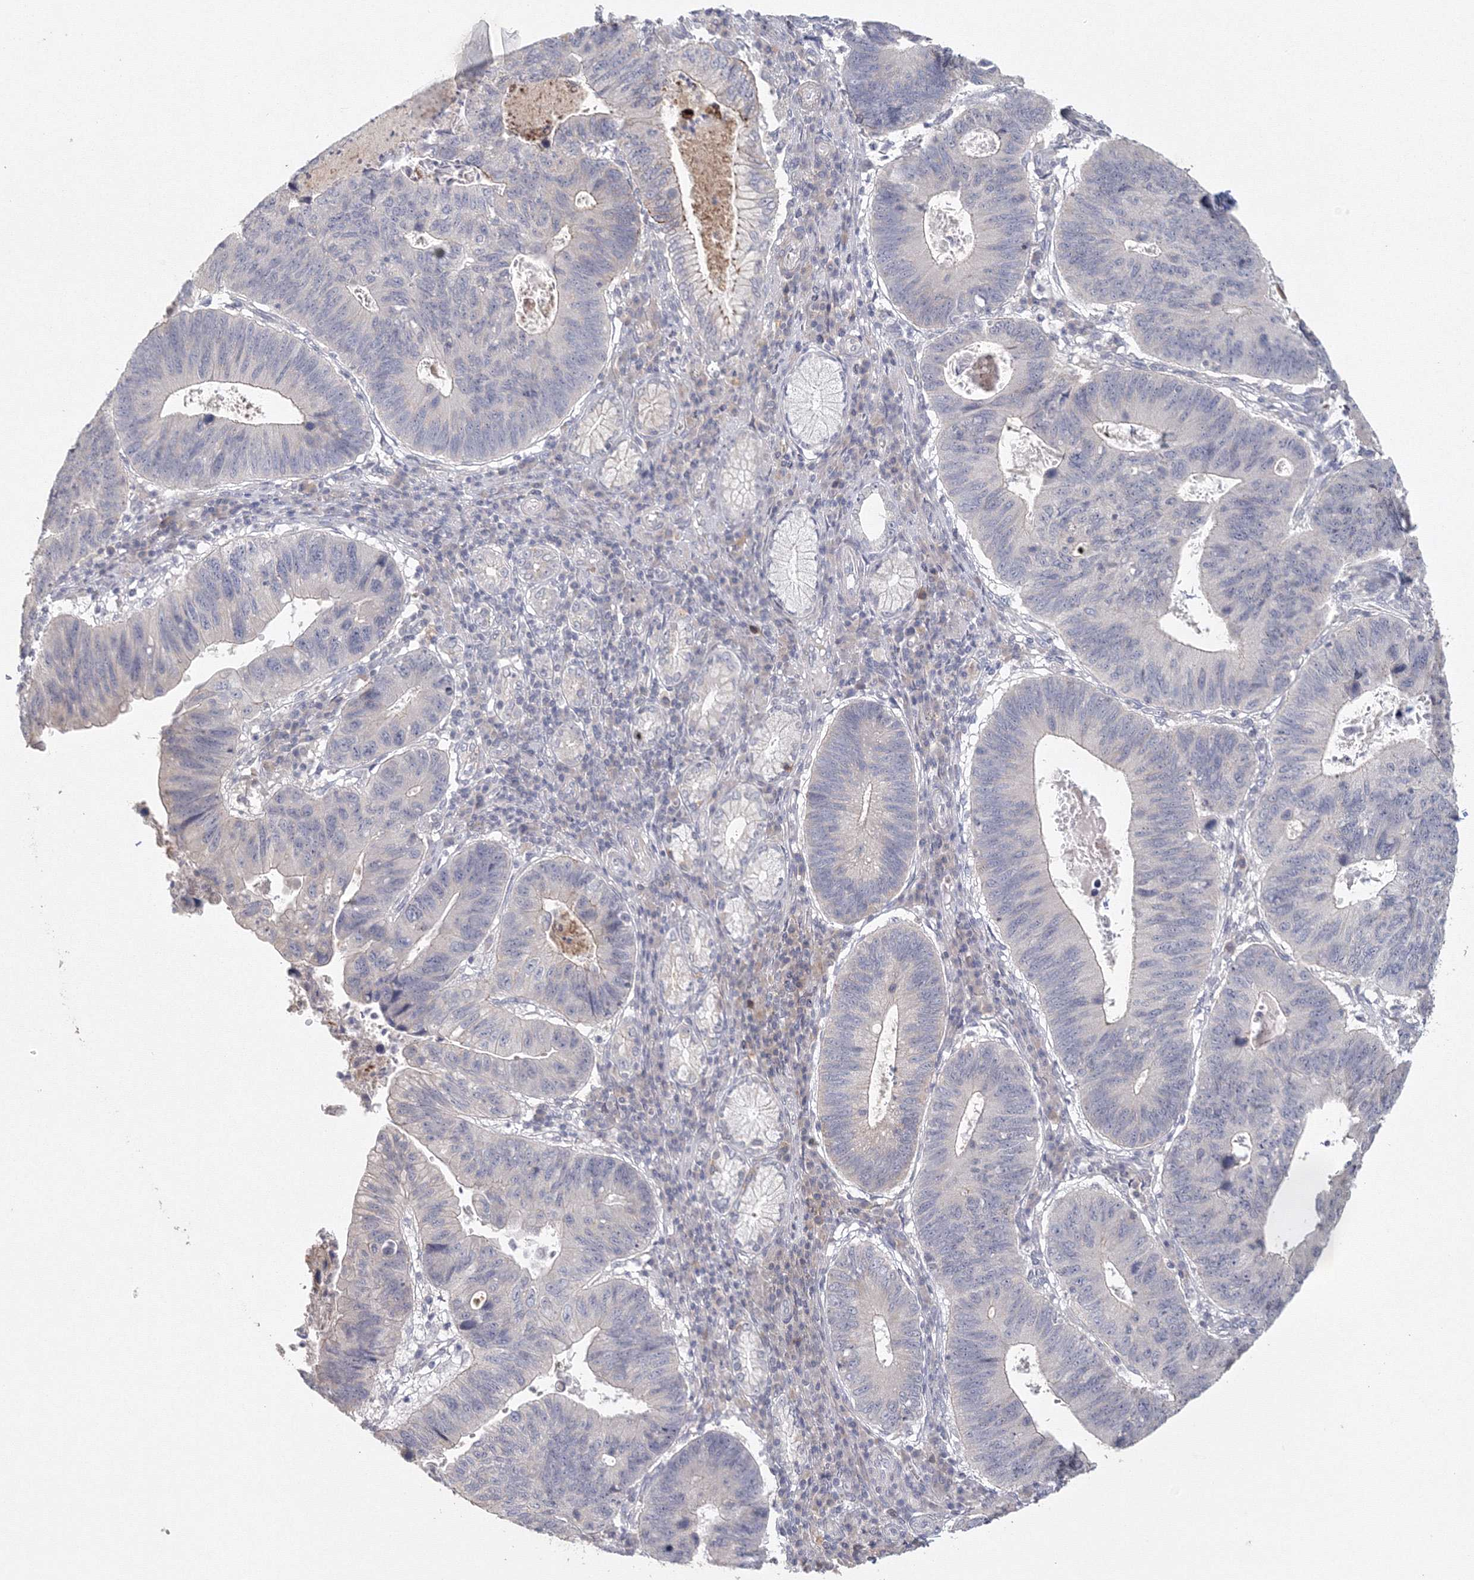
{"staining": {"intensity": "negative", "quantity": "none", "location": "none"}, "tissue": "stomach cancer", "cell_type": "Tumor cells", "image_type": "cancer", "snomed": [{"axis": "morphology", "description": "Adenocarcinoma, NOS"}, {"axis": "topography", "description": "Stomach"}], "caption": "Stomach cancer (adenocarcinoma) was stained to show a protein in brown. There is no significant positivity in tumor cells. Brightfield microscopy of immunohistochemistry (IHC) stained with DAB (brown) and hematoxylin (blue), captured at high magnification.", "gene": "TACC2", "patient": {"sex": "male", "age": 59}}